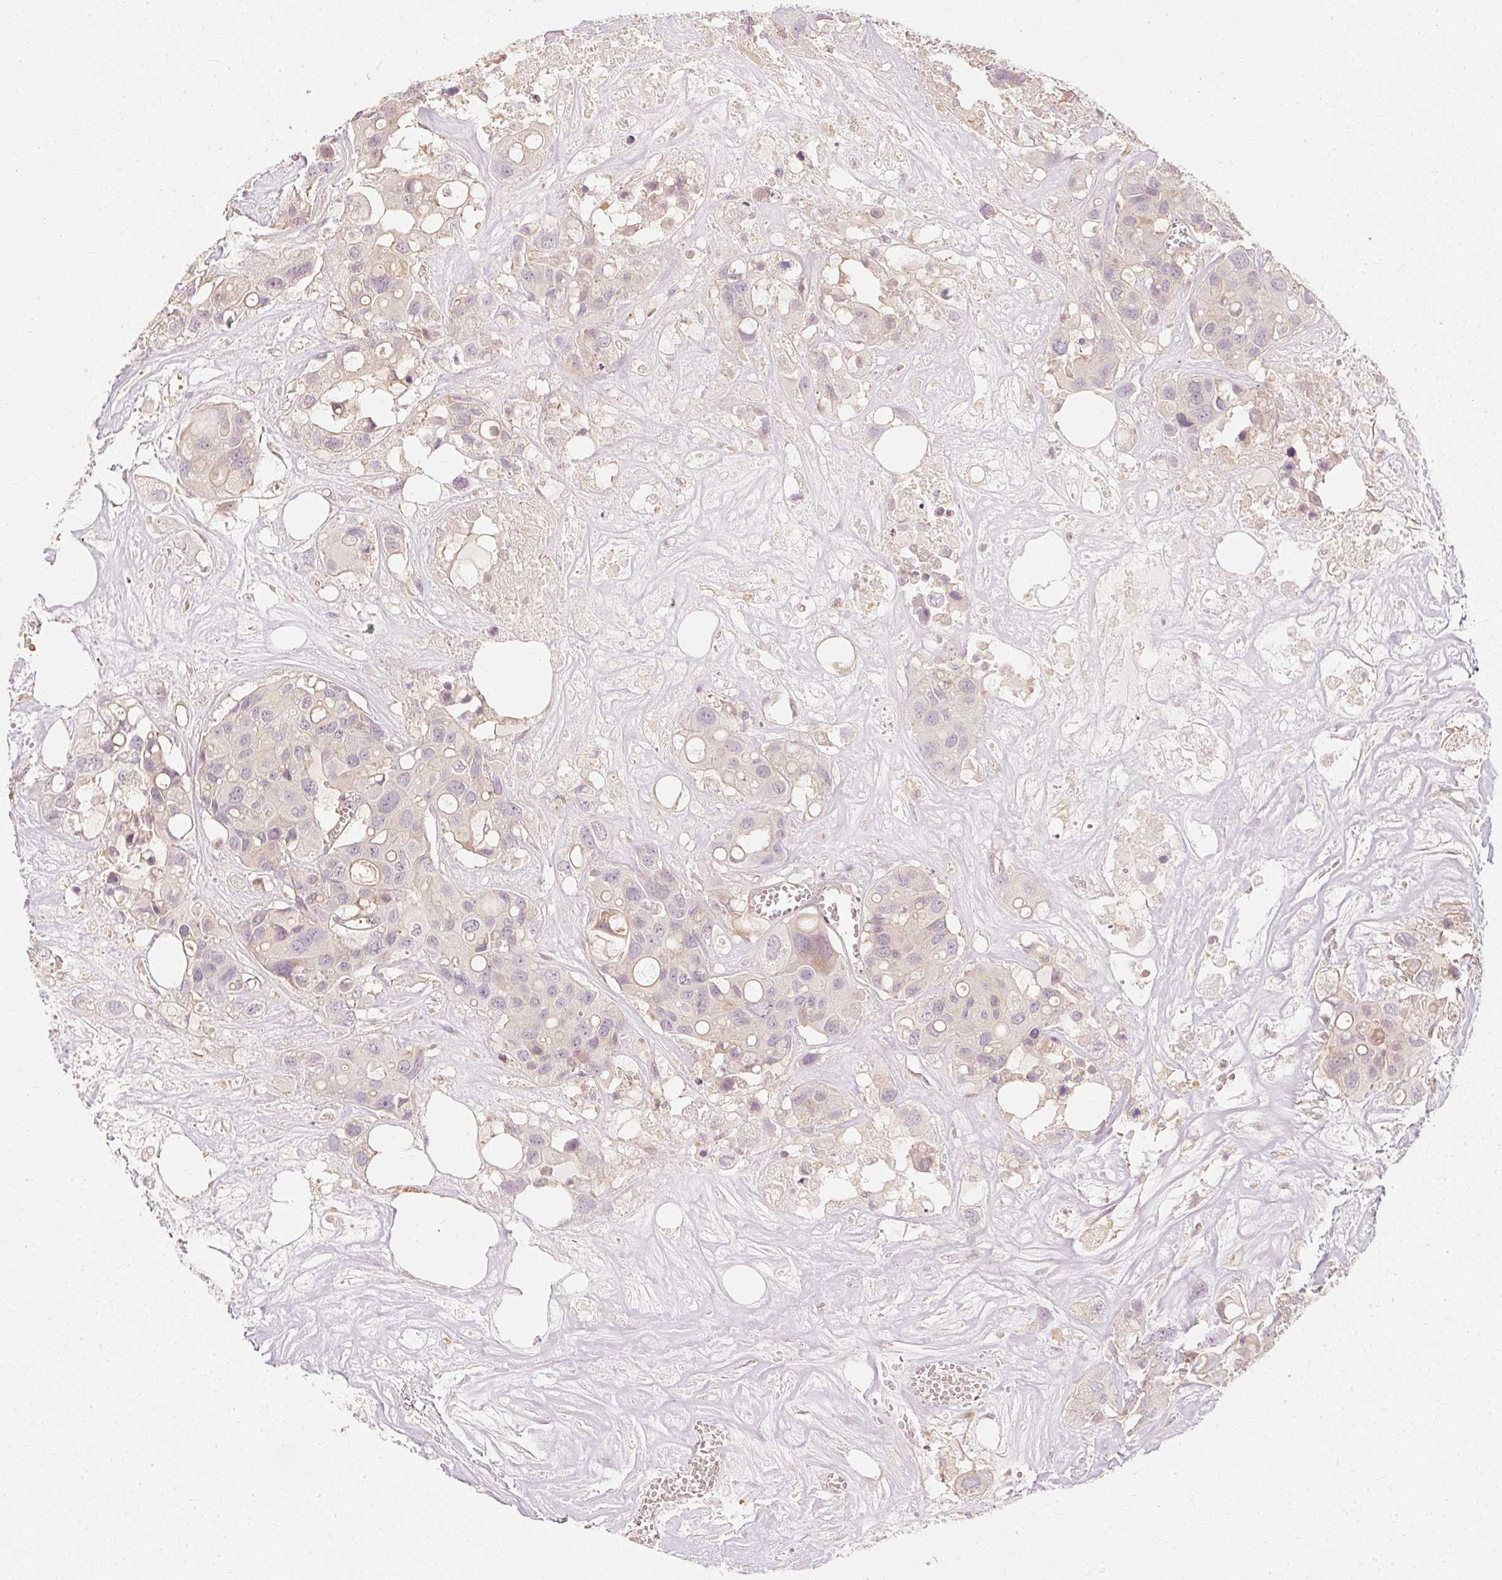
{"staining": {"intensity": "negative", "quantity": "none", "location": "none"}, "tissue": "colorectal cancer", "cell_type": "Tumor cells", "image_type": "cancer", "snomed": [{"axis": "morphology", "description": "Adenocarcinoma, NOS"}, {"axis": "topography", "description": "Colon"}], "caption": "Human colorectal cancer (adenocarcinoma) stained for a protein using IHC demonstrates no staining in tumor cells.", "gene": "GNAQ", "patient": {"sex": "male", "age": 77}}